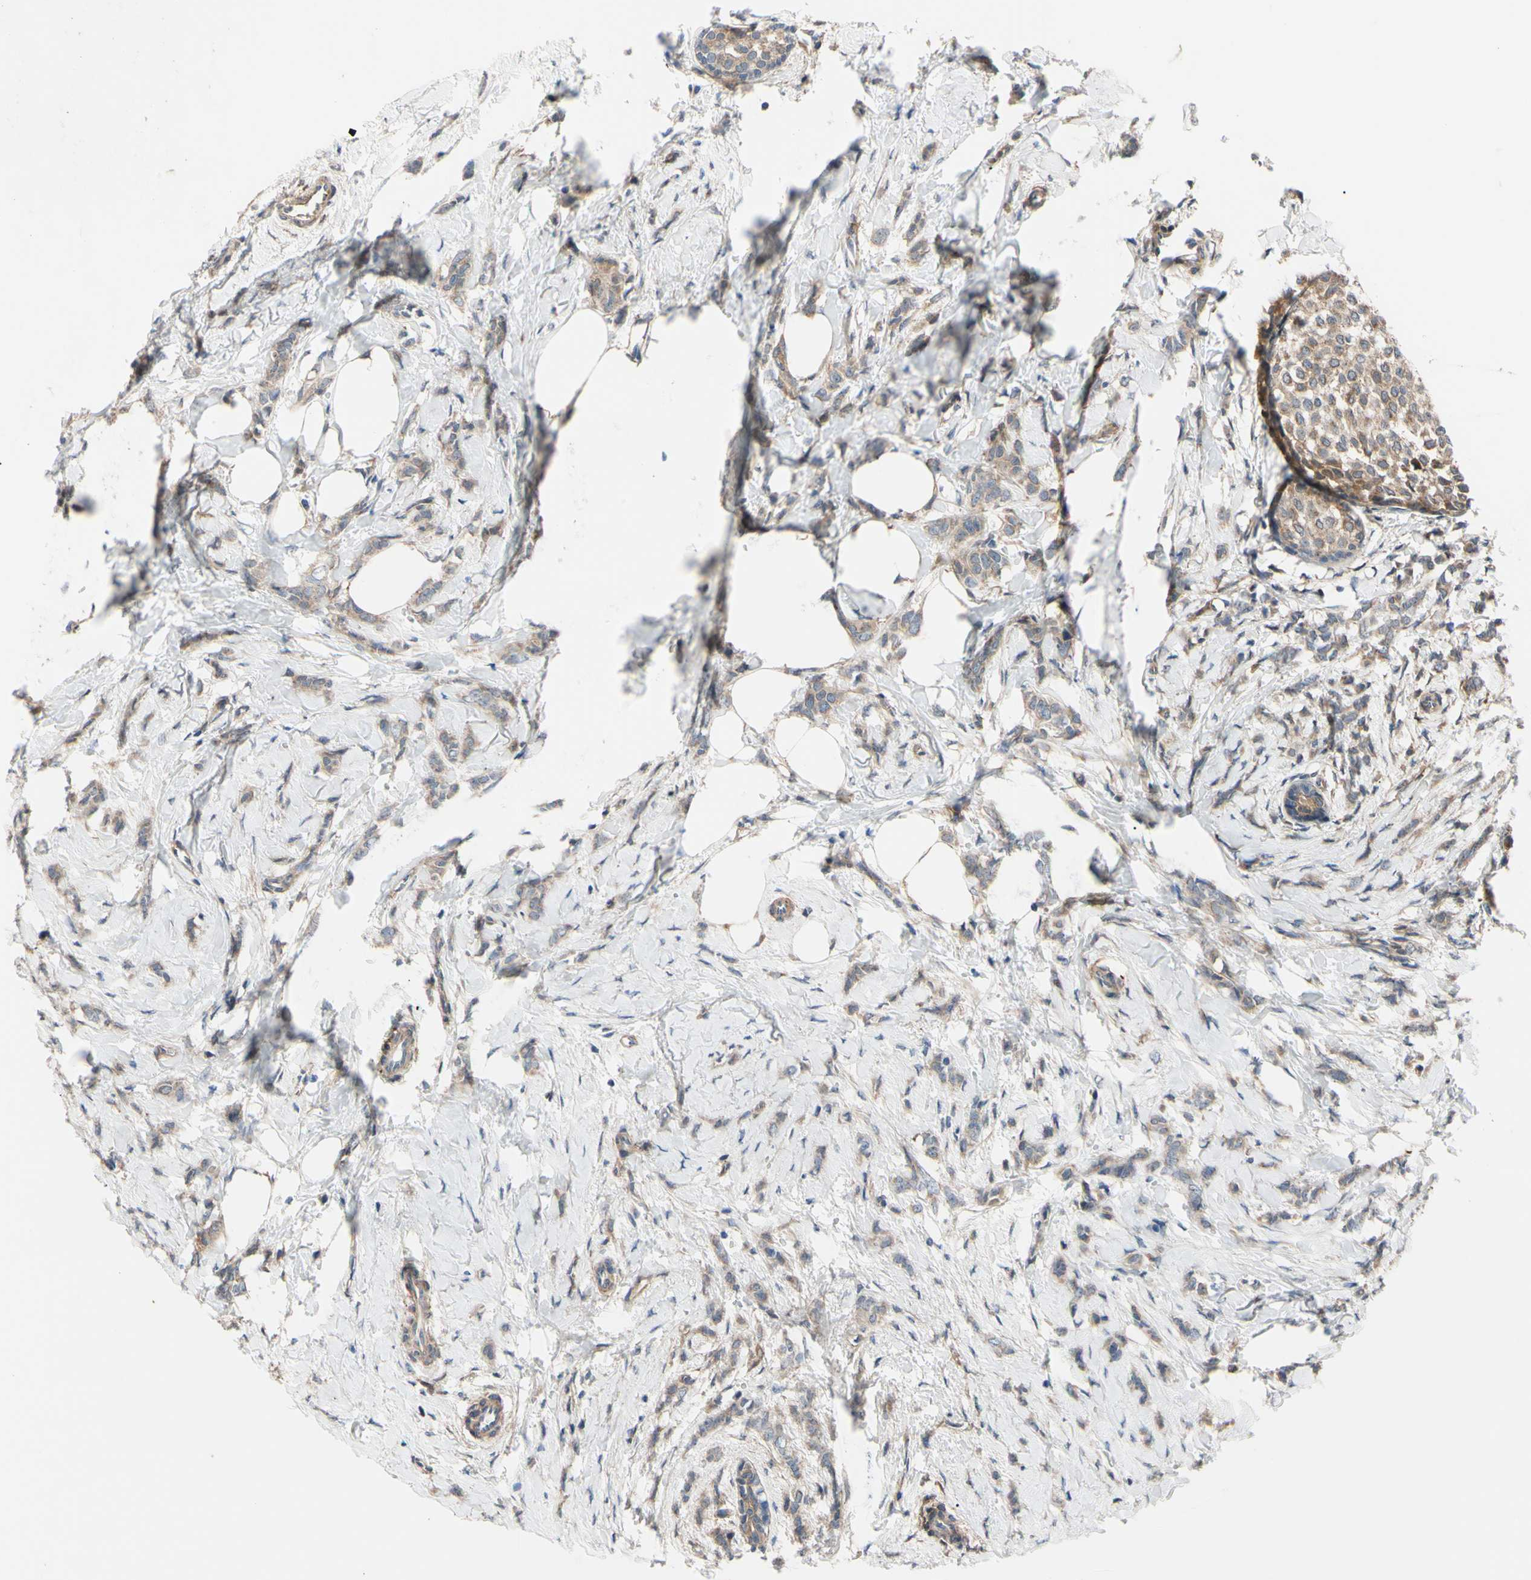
{"staining": {"intensity": "weak", "quantity": ">75%", "location": "cytoplasmic/membranous"}, "tissue": "breast cancer", "cell_type": "Tumor cells", "image_type": "cancer", "snomed": [{"axis": "morphology", "description": "Lobular carcinoma, in situ"}, {"axis": "morphology", "description": "Lobular carcinoma"}, {"axis": "topography", "description": "Breast"}], "caption": "The histopathology image exhibits immunohistochemical staining of breast cancer. There is weak cytoplasmic/membranous positivity is appreciated in about >75% of tumor cells. (Brightfield microscopy of DAB IHC at high magnification).", "gene": "SVIL", "patient": {"sex": "female", "age": 41}}